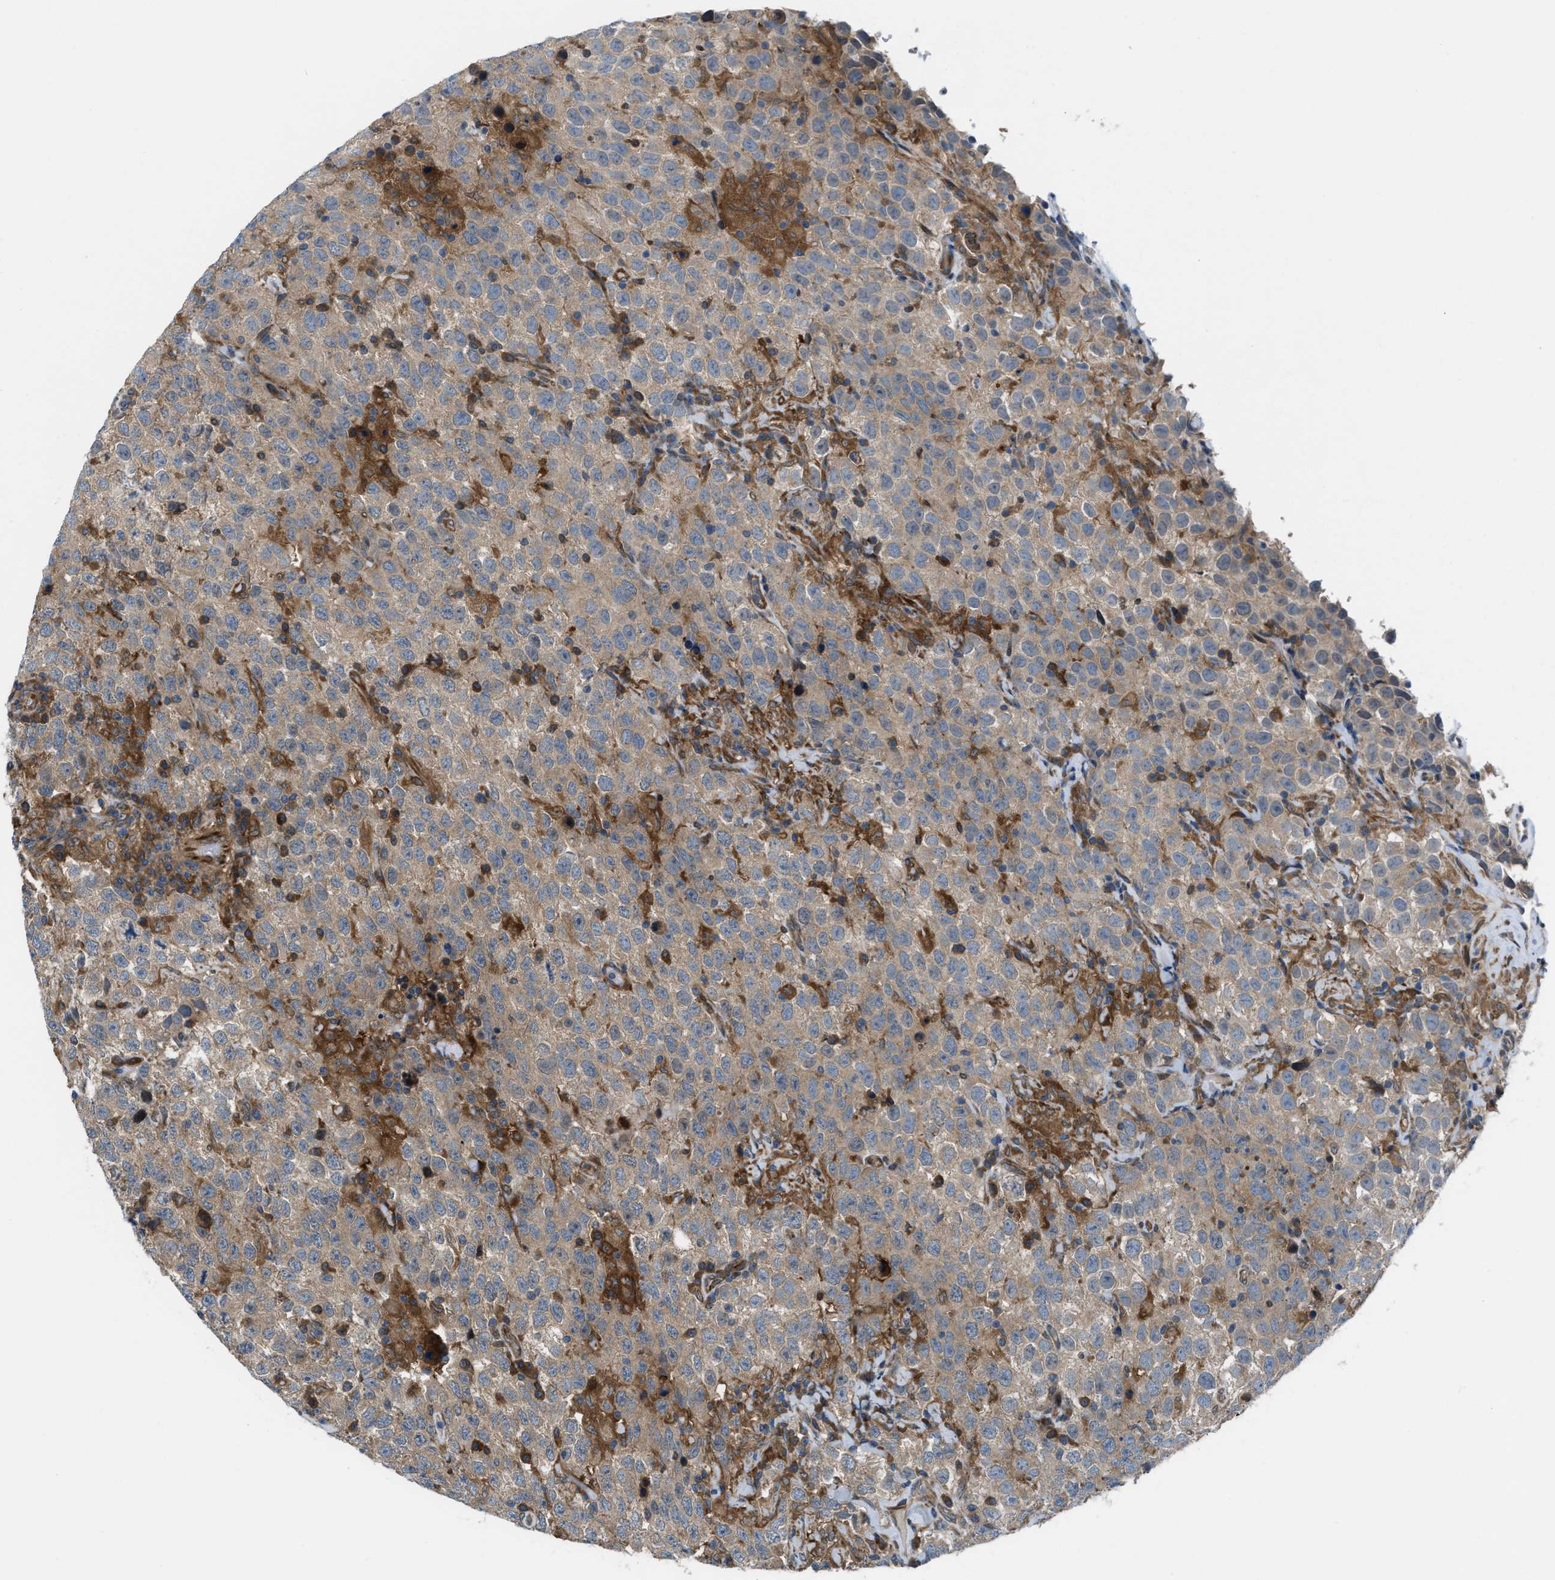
{"staining": {"intensity": "moderate", "quantity": ">75%", "location": "cytoplasmic/membranous"}, "tissue": "testis cancer", "cell_type": "Tumor cells", "image_type": "cancer", "snomed": [{"axis": "morphology", "description": "Seminoma, NOS"}, {"axis": "topography", "description": "Testis"}], "caption": "Testis cancer stained with DAB immunohistochemistry shows medium levels of moderate cytoplasmic/membranous expression in approximately >75% of tumor cells.", "gene": "BAZ2B", "patient": {"sex": "male", "age": 41}}